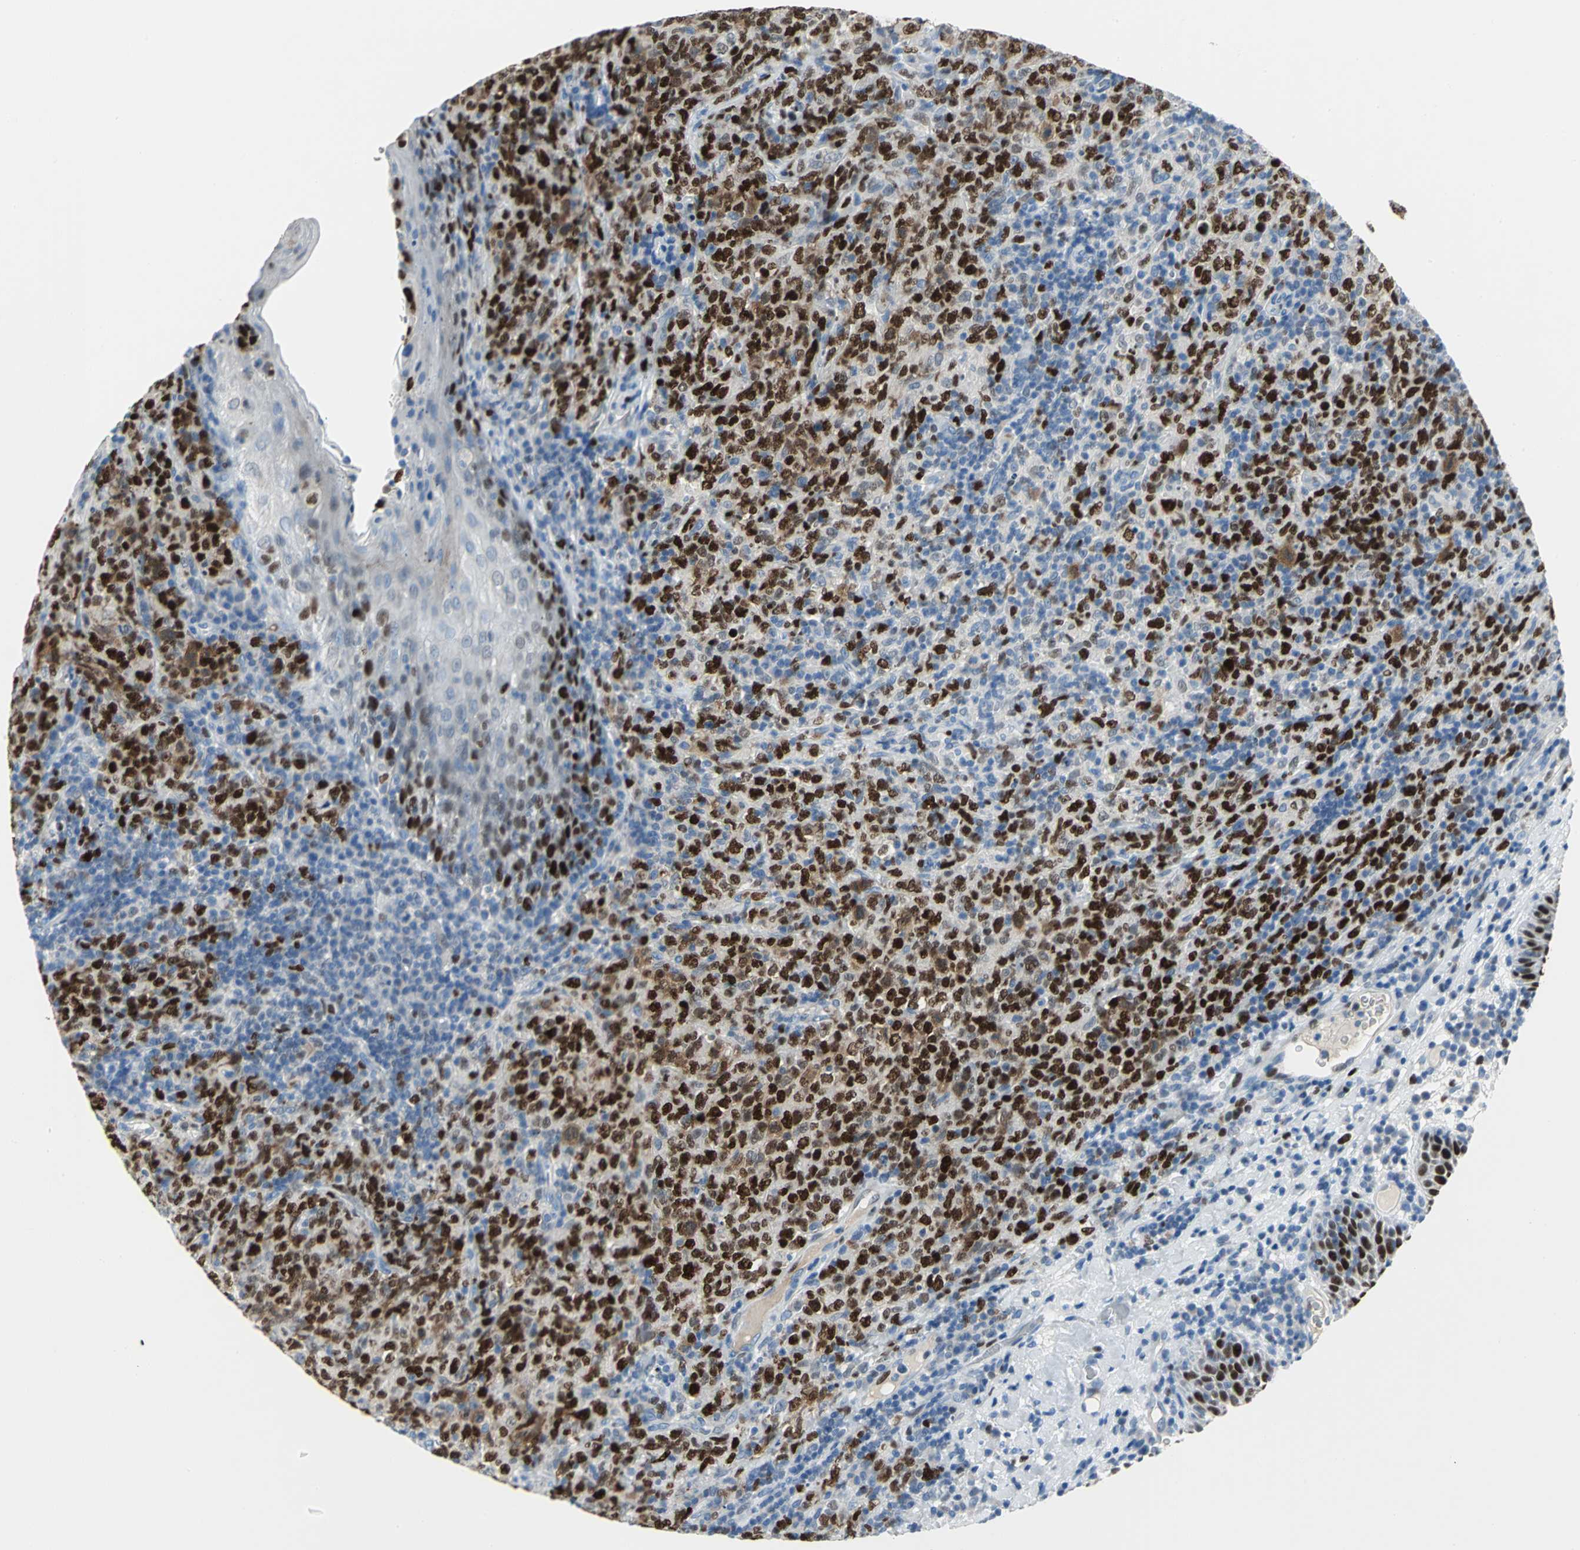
{"staining": {"intensity": "strong", "quantity": ">75%", "location": "nuclear"}, "tissue": "lymphoma", "cell_type": "Tumor cells", "image_type": "cancer", "snomed": [{"axis": "morphology", "description": "Malignant lymphoma, non-Hodgkin's type, High grade"}, {"axis": "topography", "description": "Tonsil"}], "caption": "The micrograph demonstrates a brown stain indicating the presence of a protein in the nuclear of tumor cells in malignant lymphoma, non-Hodgkin's type (high-grade).", "gene": "MCM4", "patient": {"sex": "female", "age": 36}}